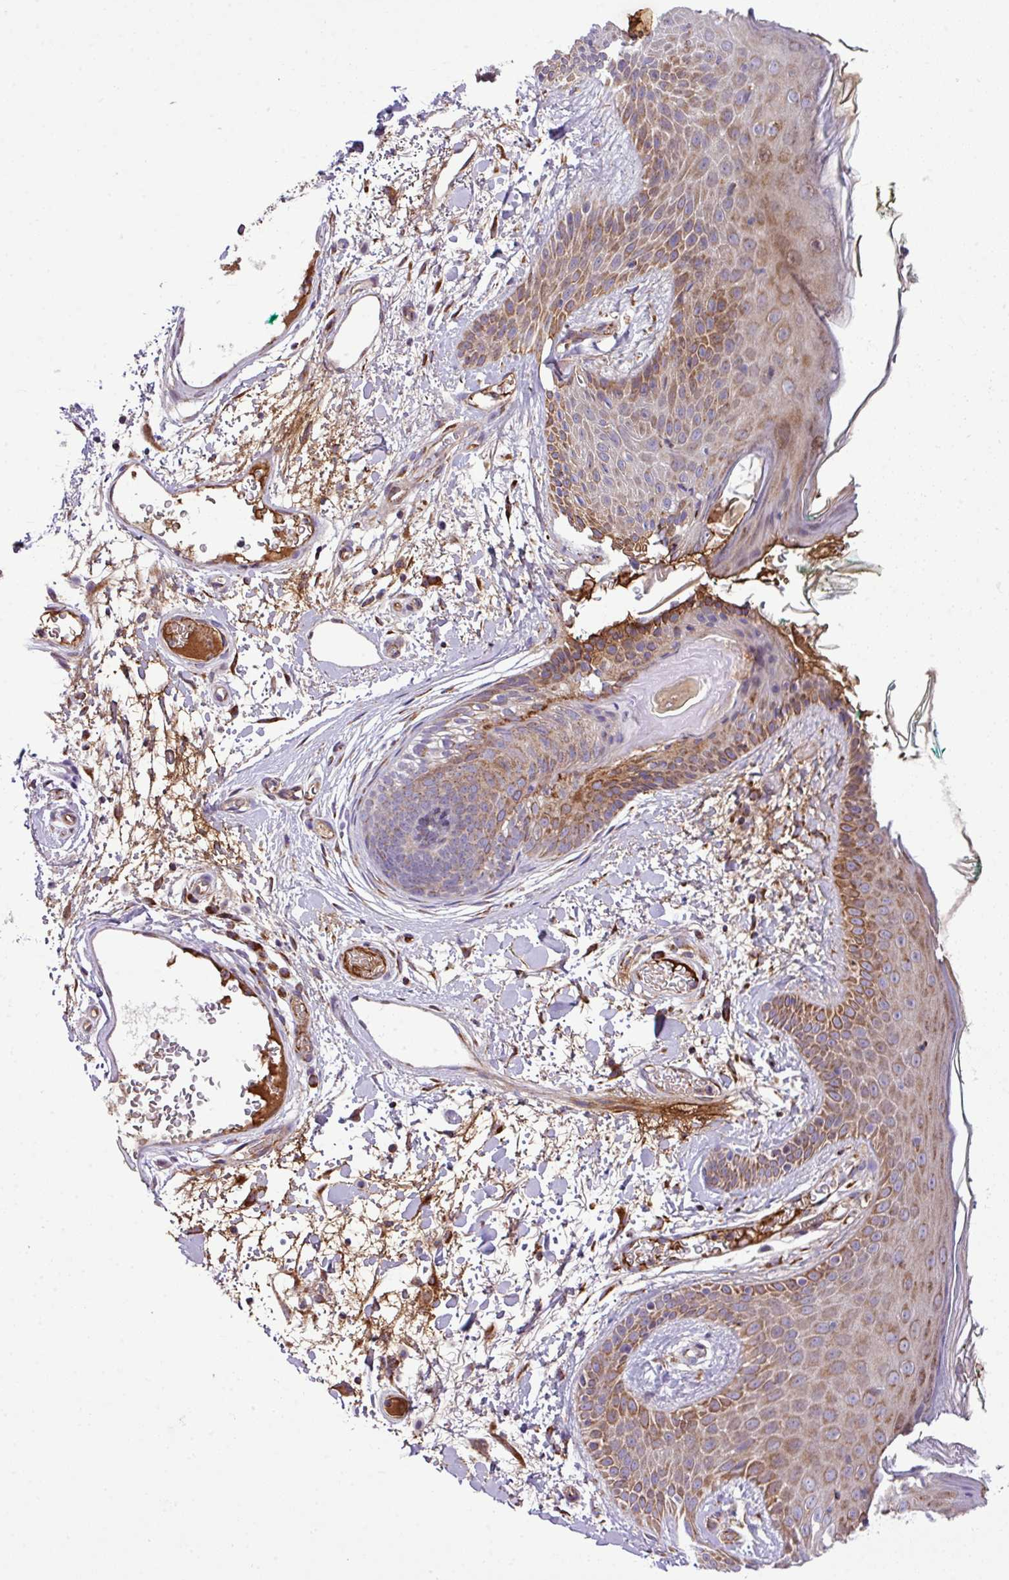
{"staining": {"intensity": "strong", "quantity": ">75%", "location": "cytoplasmic/membranous"}, "tissue": "skin", "cell_type": "Fibroblasts", "image_type": "normal", "snomed": [{"axis": "morphology", "description": "Normal tissue, NOS"}, {"axis": "topography", "description": "Skin"}], "caption": "The immunohistochemical stain highlights strong cytoplasmic/membranous expression in fibroblasts of benign skin. (Brightfield microscopy of DAB IHC at high magnification).", "gene": "ZNF569", "patient": {"sex": "male", "age": 79}}